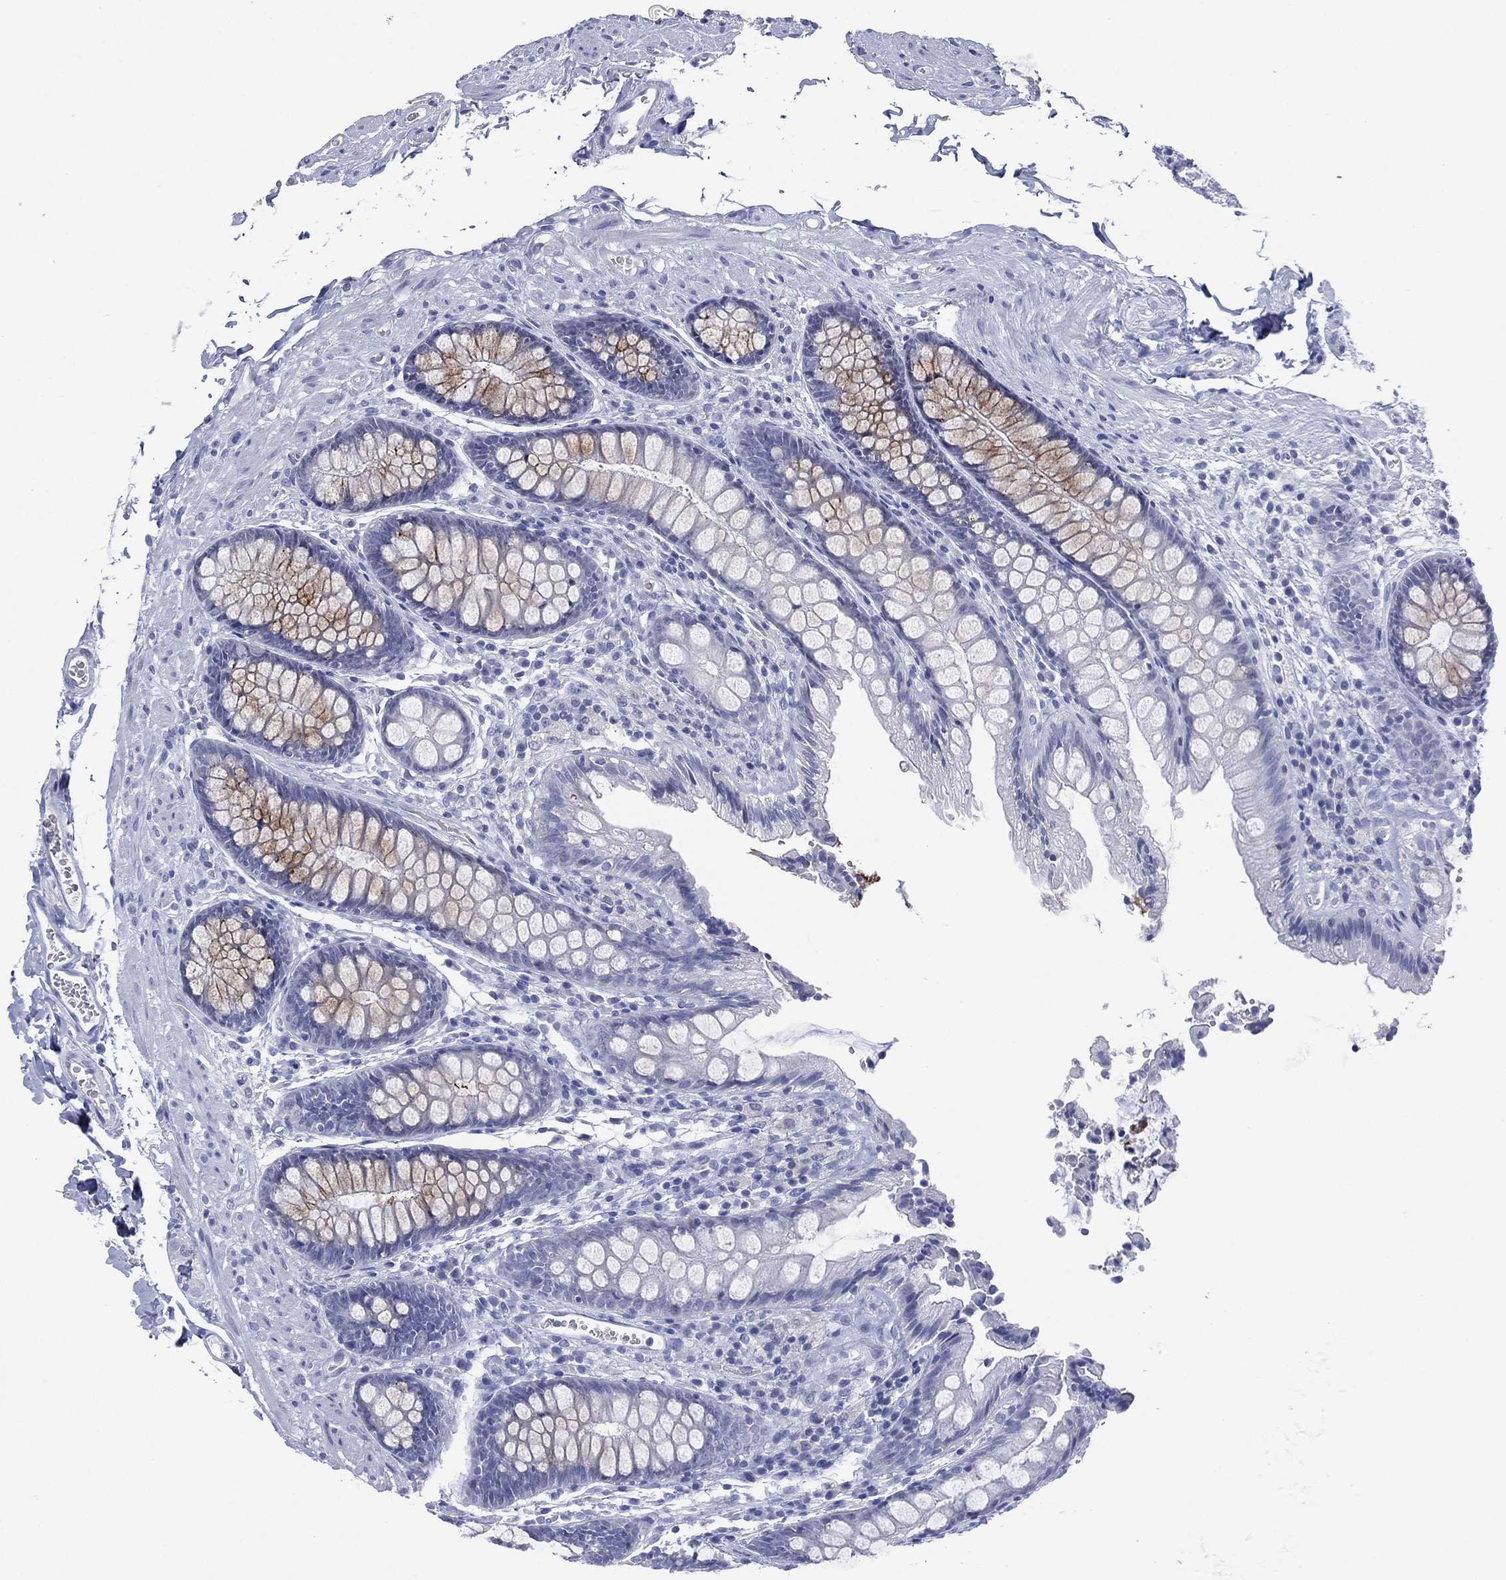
{"staining": {"intensity": "negative", "quantity": "none", "location": "none"}, "tissue": "colon", "cell_type": "Endothelial cells", "image_type": "normal", "snomed": [{"axis": "morphology", "description": "Normal tissue, NOS"}, {"axis": "topography", "description": "Colon"}], "caption": "Endothelial cells are negative for protein expression in unremarkable human colon. (IHC, brightfield microscopy, high magnification).", "gene": "TMEM247", "patient": {"sex": "female", "age": 86}}